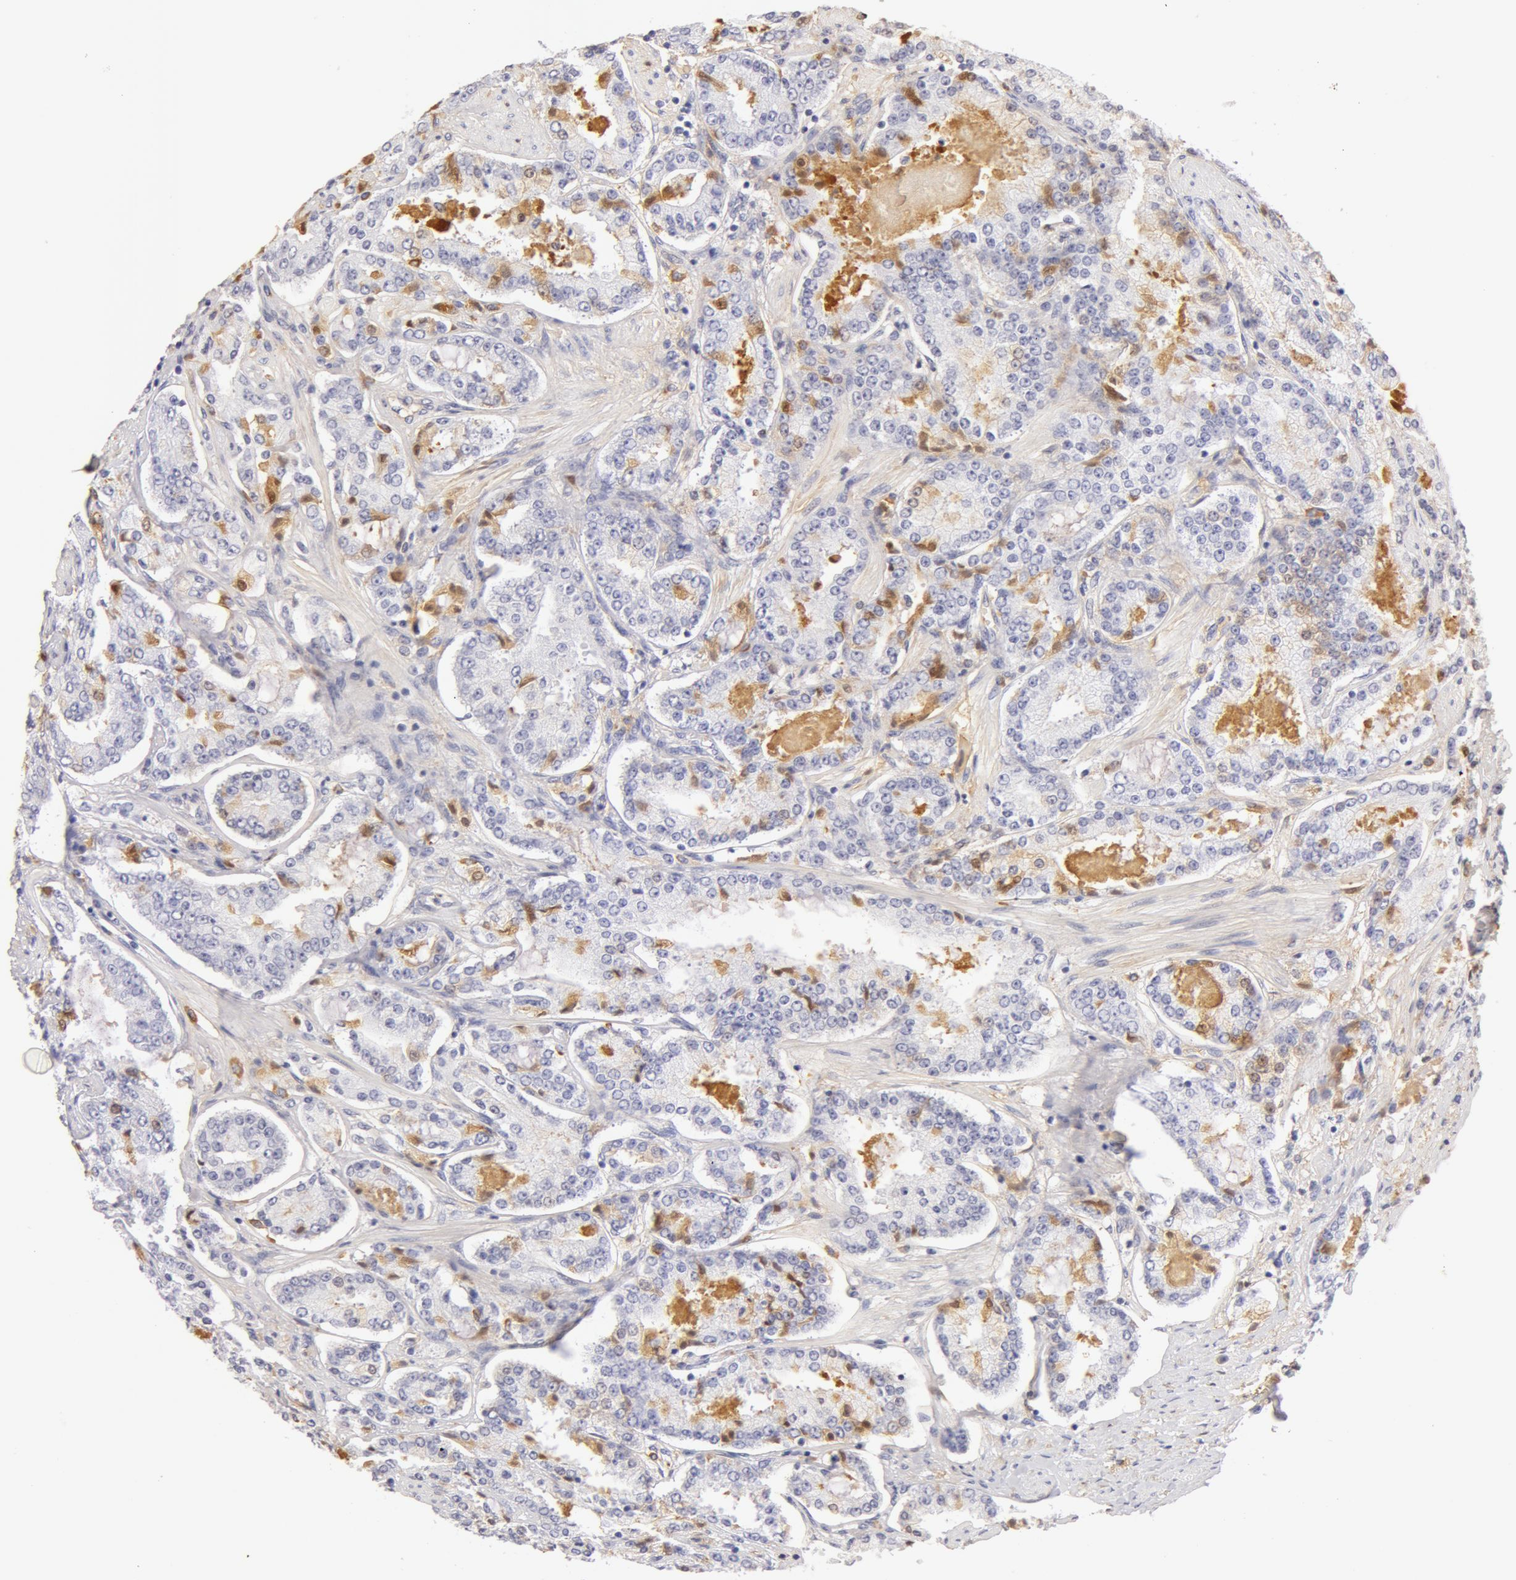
{"staining": {"intensity": "negative", "quantity": "none", "location": "none"}, "tissue": "prostate cancer", "cell_type": "Tumor cells", "image_type": "cancer", "snomed": [{"axis": "morphology", "description": "Adenocarcinoma, Medium grade"}, {"axis": "topography", "description": "Prostate"}], "caption": "There is no significant staining in tumor cells of prostate cancer (medium-grade adenocarcinoma). (IHC, brightfield microscopy, high magnification).", "gene": "AHSG", "patient": {"sex": "male", "age": 72}}